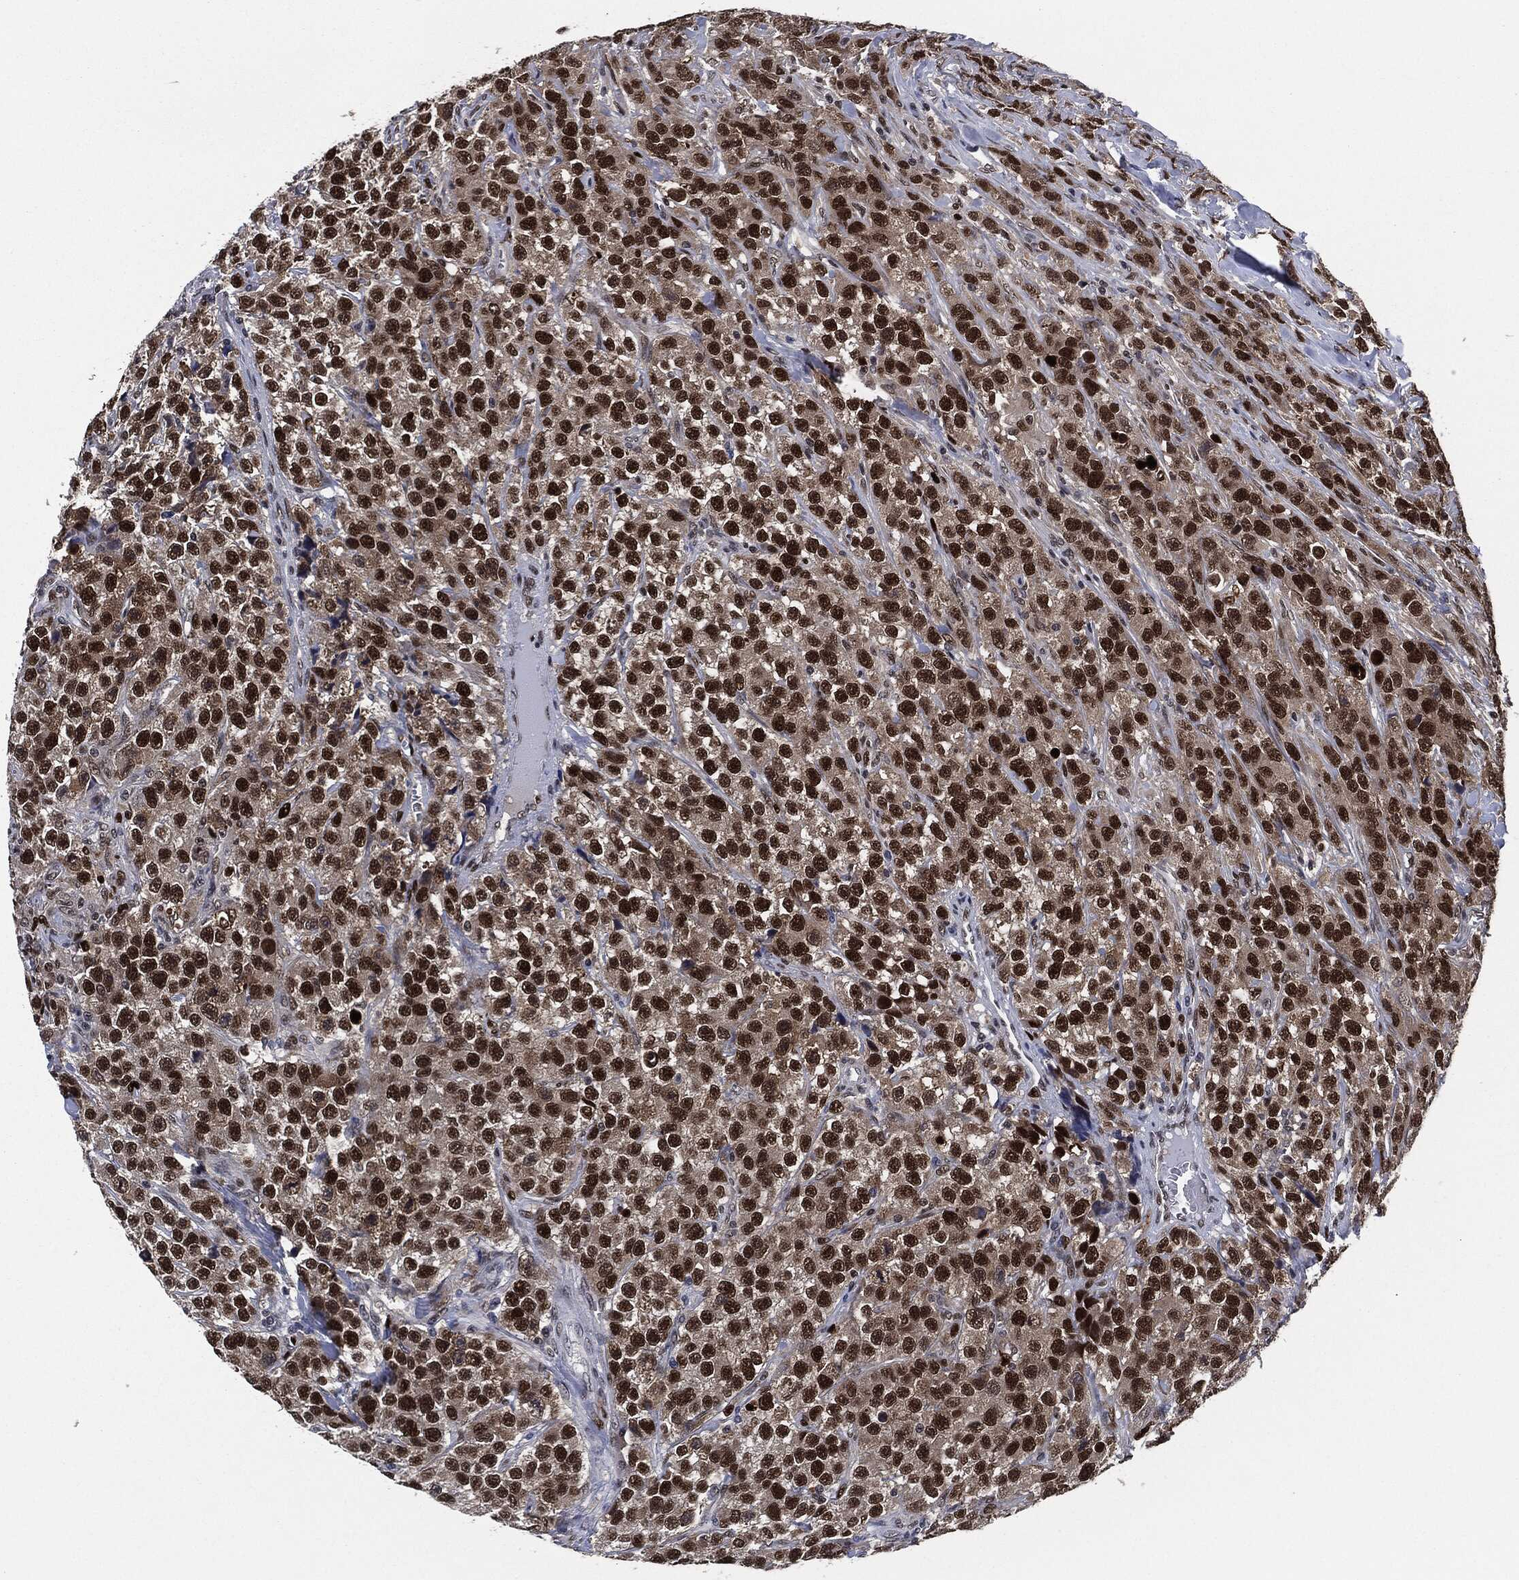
{"staining": {"intensity": "strong", "quantity": "25%-75%", "location": "nuclear"}, "tissue": "testis cancer", "cell_type": "Tumor cells", "image_type": "cancer", "snomed": [{"axis": "morphology", "description": "Seminoma, NOS"}, {"axis": "topography", "description": "Testis"}], "caption": "Brown immunohistochemical staining in testis seminoma exhibits strong nuclear expression in about 25%-75% of tumor cells.", "gene": "PCNA", "patient": {"sex": "male", "age": 59}}